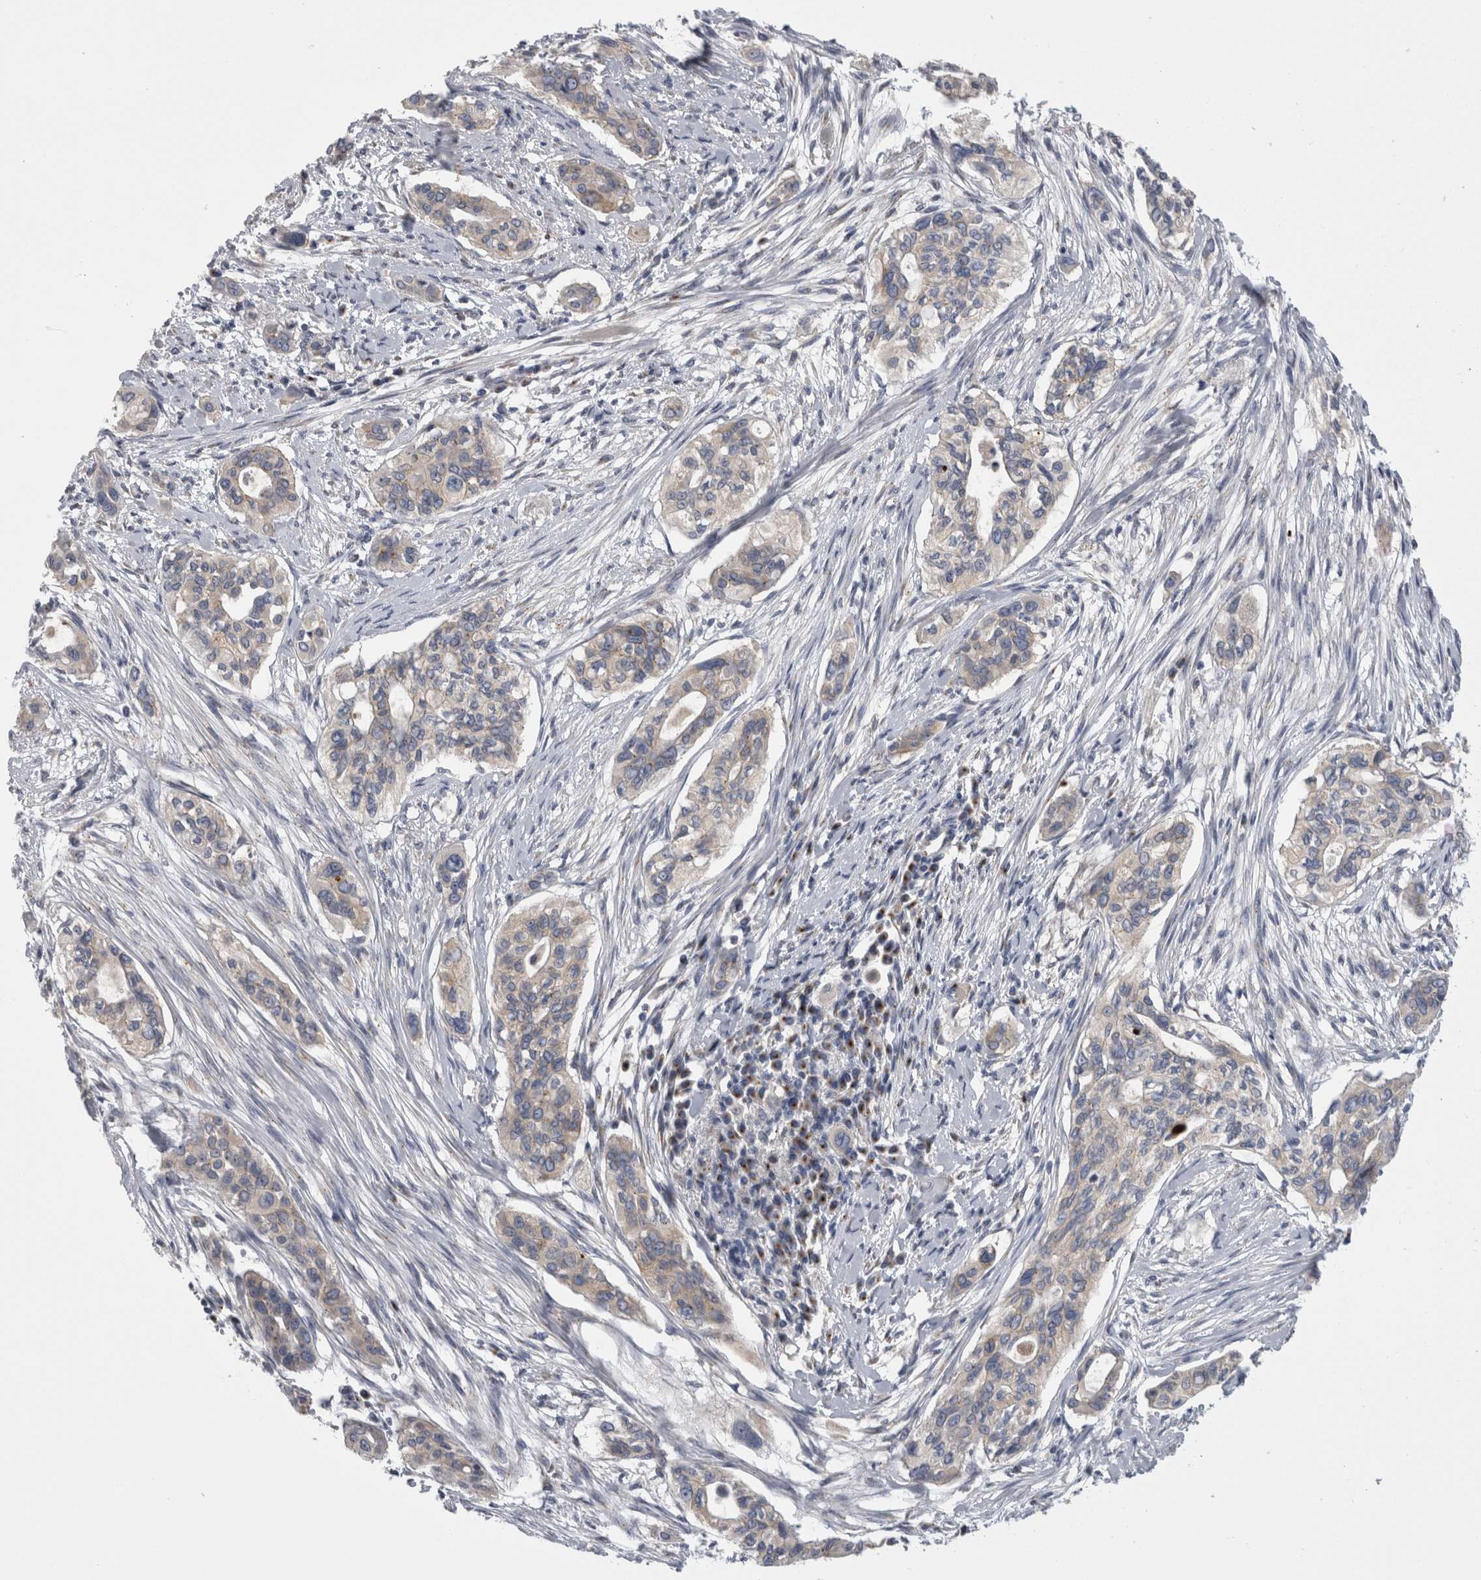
{"staining": {"intensity": "weak", "quantity": "<25%", "location": "cytoplasmic/membranous"}, "tissue": "pancreatic cancer", "cell_type": "Tumor cells", "image_type": "cancer", "snomed": [{"axis": "morphology", "description": "Adenocarcinoma, NOS"}, {"axis": "topography", "description": "Pancreas"}], "caption": "IHC of pancreatic cancer (adenocarcinoma) demonstrates no positivity in tumor cells.", "gene": "AKAP9", "patient": {"sex": "female", "age": 60}}